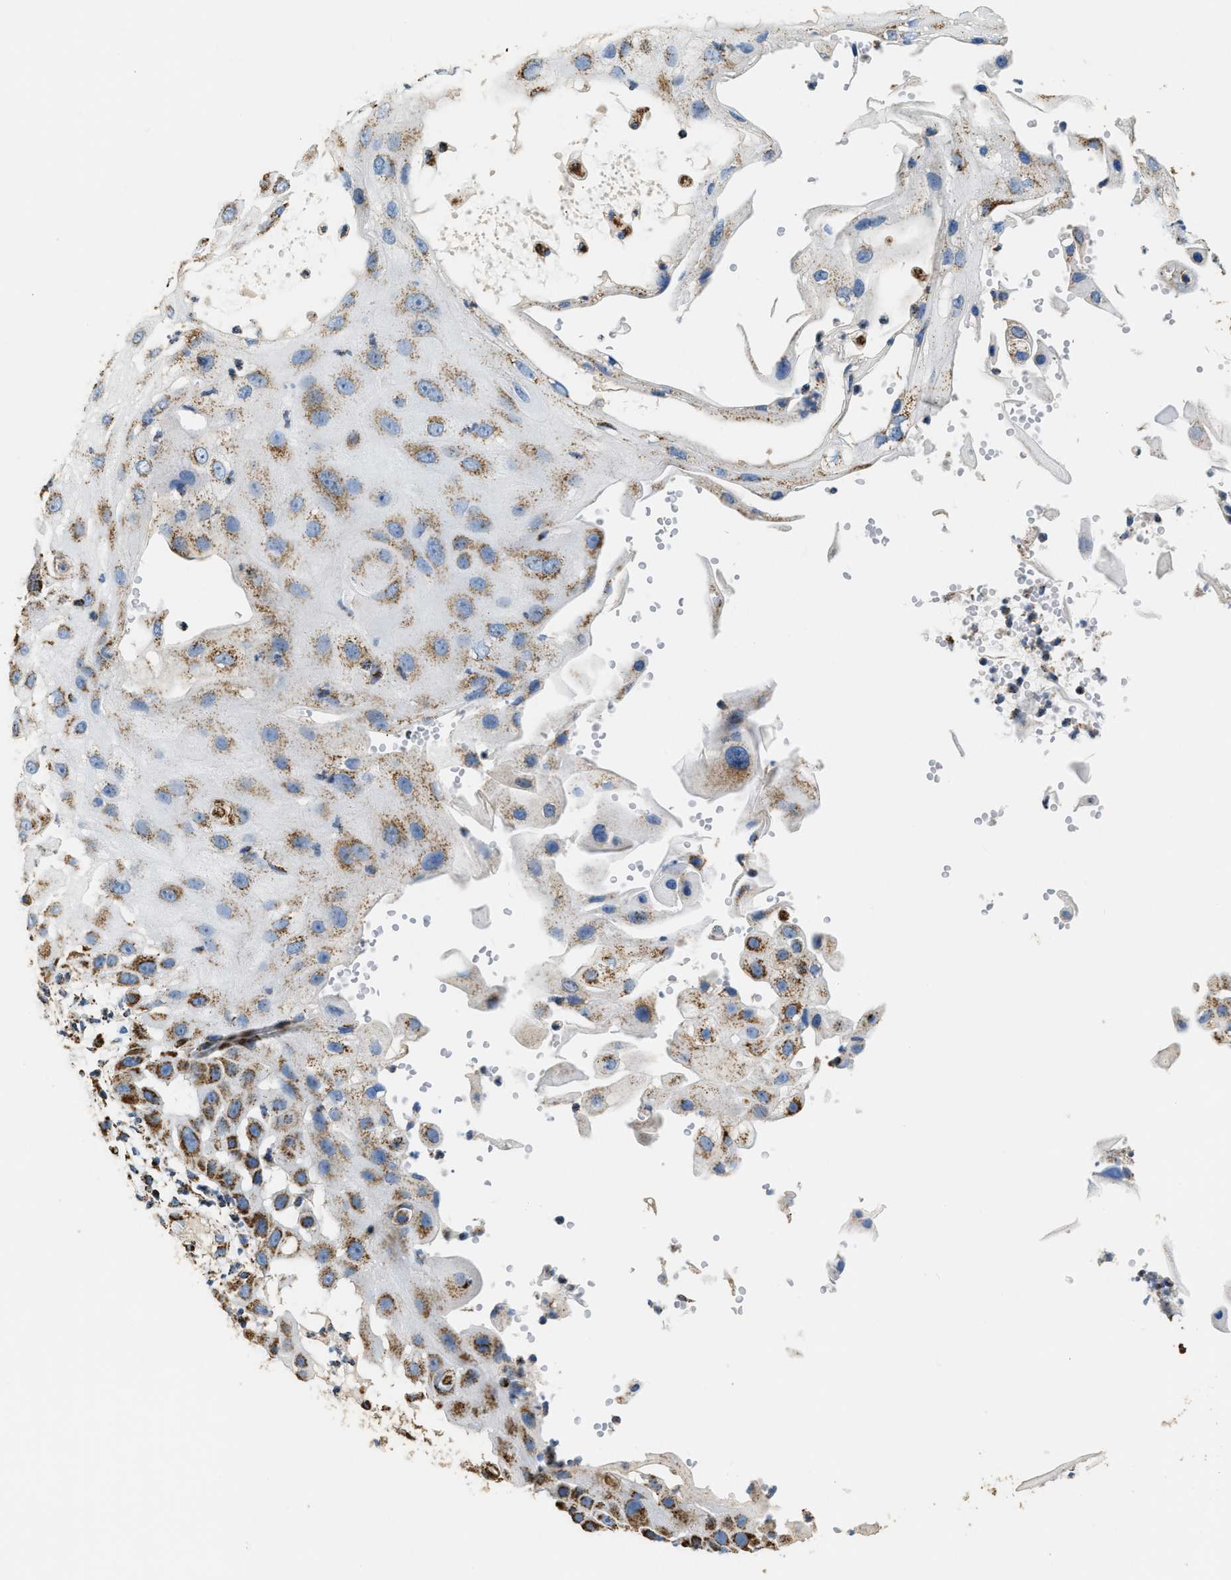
{"staining": {"intensity": "moderate", "quantity": ">75%", "location": "cytoplasmic/membranous"}, "tissue": "skin cancer", "cell_type": "Tumor cells", "image_type": "cancer", "snomed": [{"axis": "morphology", "description": "Squamous cell carcinoma, NOS"}, {"axis": "topography", "description": "Skin"}], "caption": "Immunohistochemistry (IHC) histopathology image of human squamous cell carcinoma (skin) stained for a protein (brown), which demonstrates medium levels of moderate cytoplasmic/membranous positivity in about >75% of tumor cells.", "gene": "IRX6", "patient": {"sex": "female", "age": 44}}